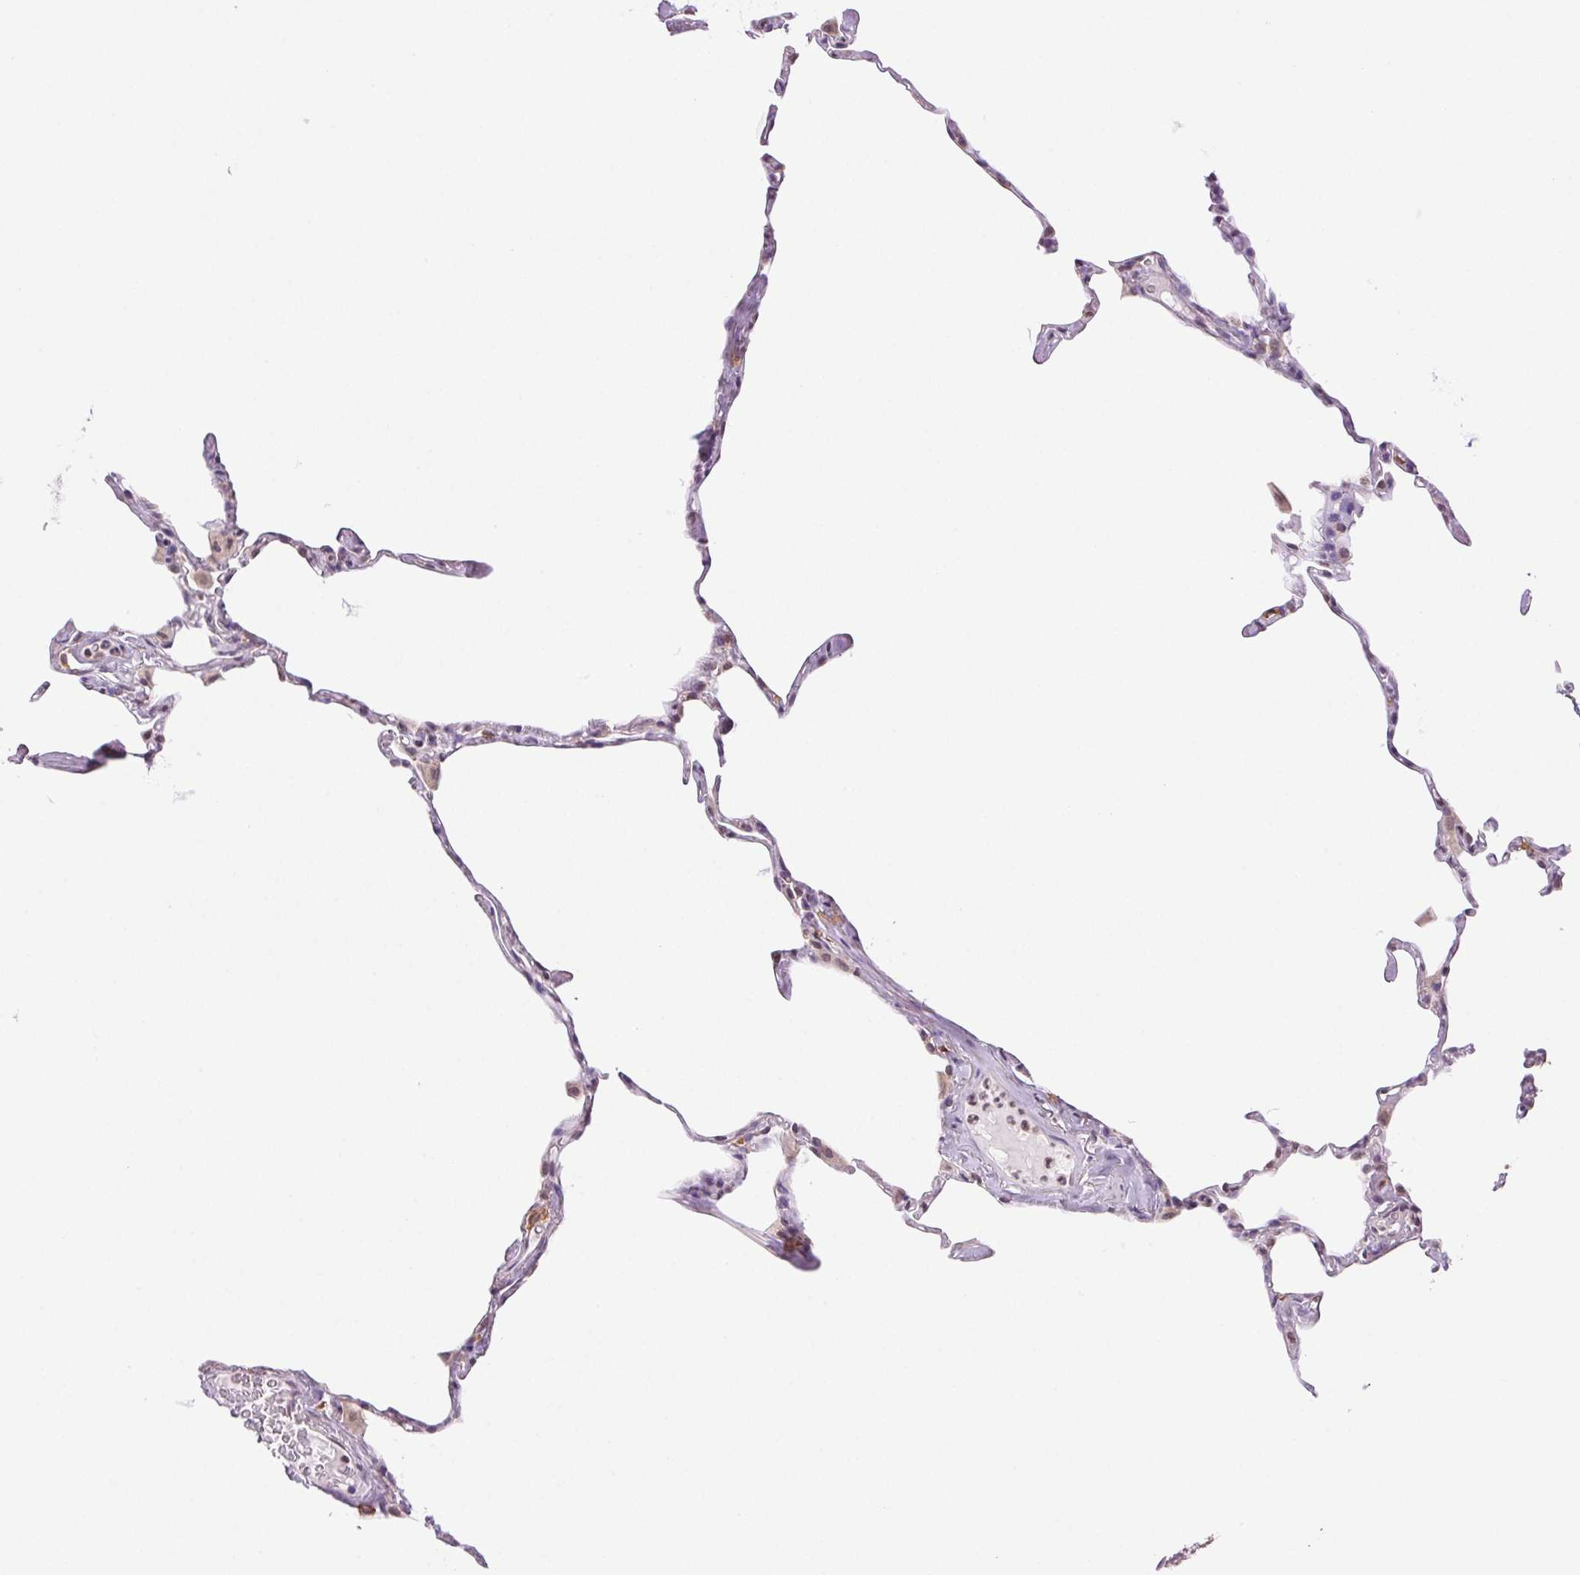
{"staining": {"intensity": "negative", "quantity": "none", "location": "none"}, "tissue": "lung", "cell_type": "Alveolar cells", "image_type": "normal", "snomed": [{"axis": "morphology", "description": "Normal tissue, NOS"}, {"axis": "topography", "description": "Lung"}], "caption": "Immunohistochemical staining of benign lung exhibits no significant expression in alveolar cells. The staining is performed using DAB brown chromogen with nuclei counter-stained in using hematoxylin.", "gene": "TNNT3", "patient": {"sex": "male", "age": 65}}